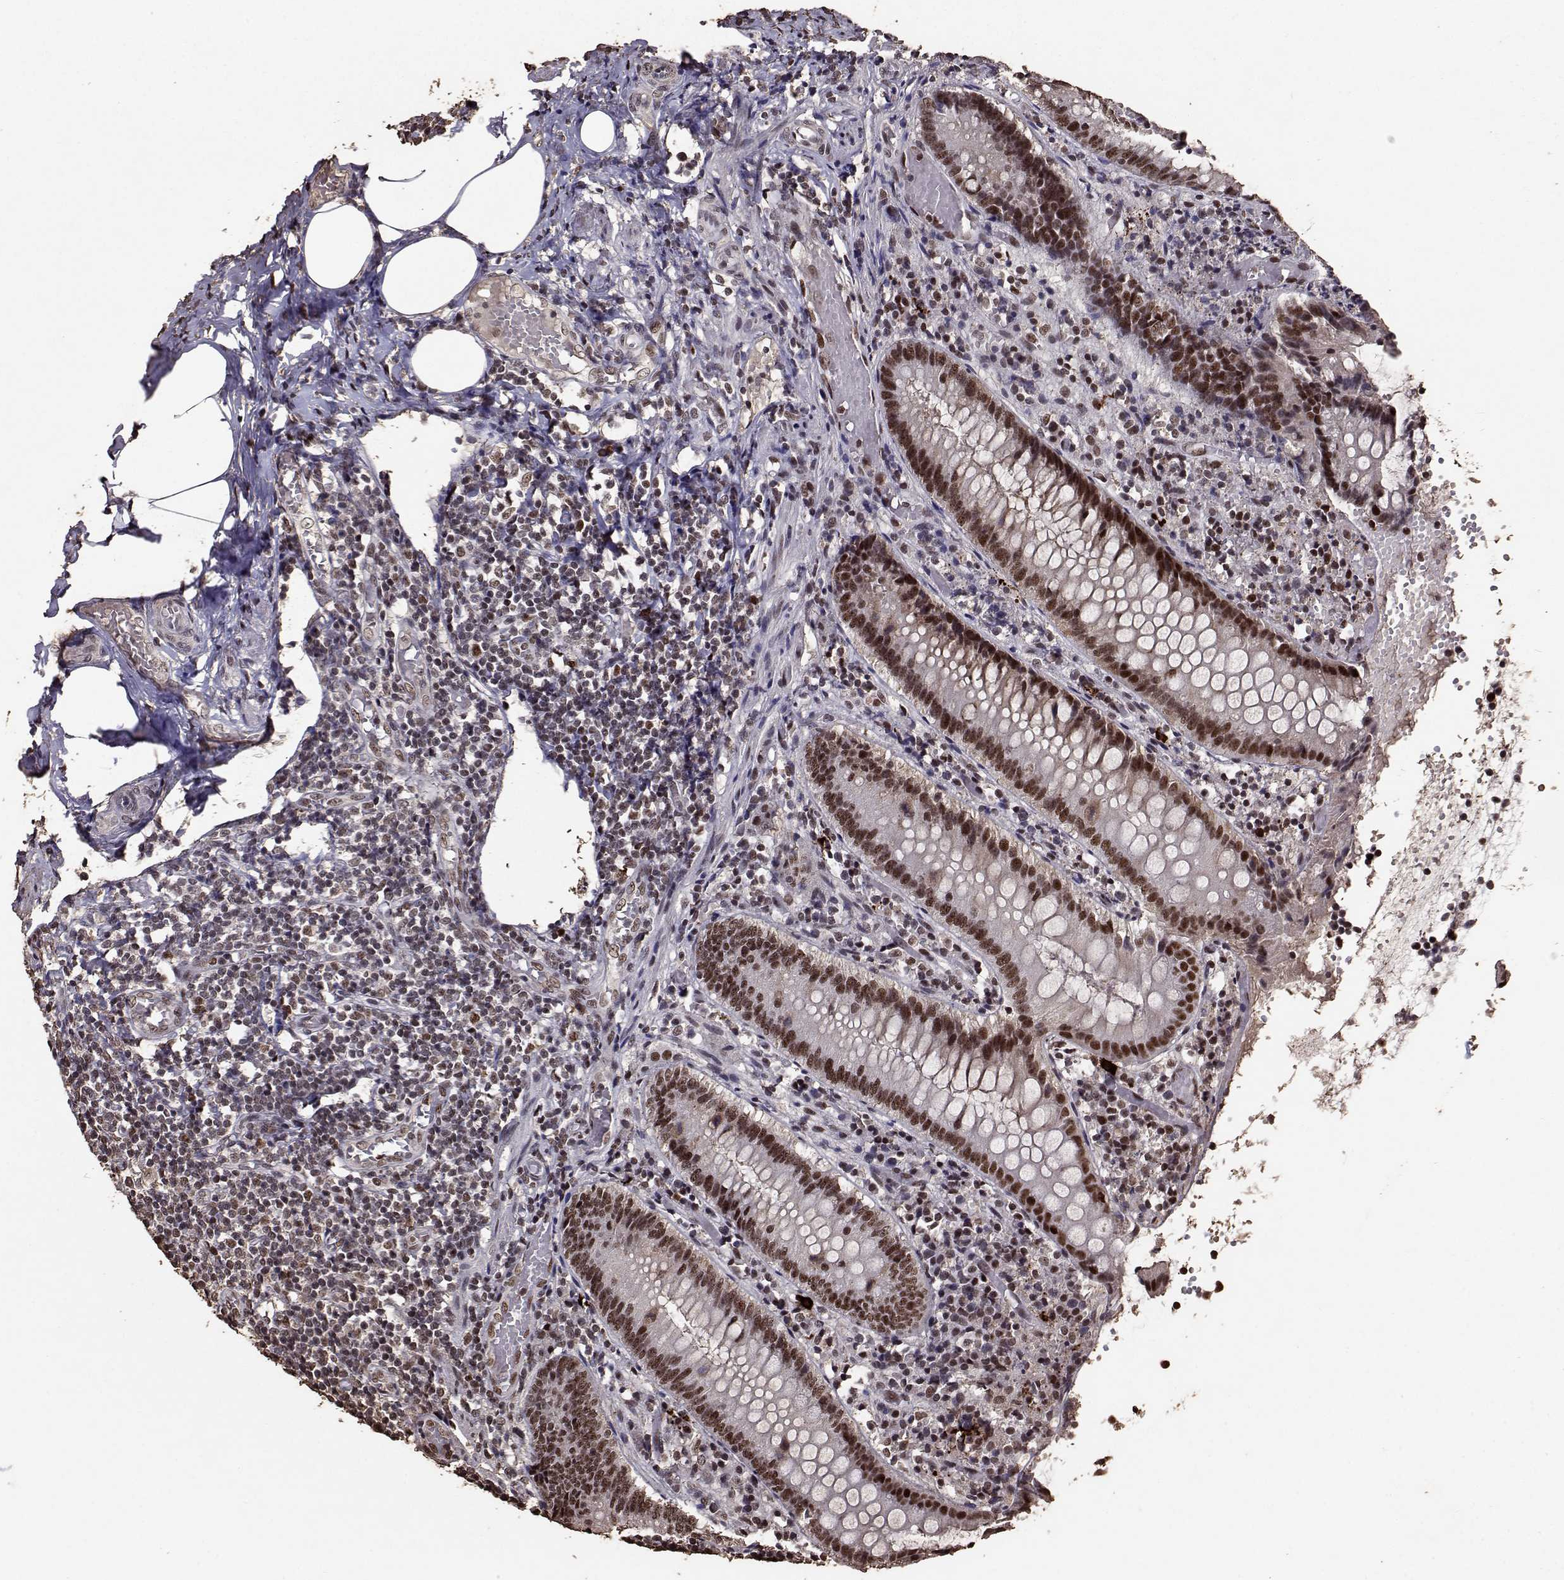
{"staining": {"intensity": "strong", "quantity": ">75%", "location": "nuclear"}, "tissue": "appendix", "cell_type": "Glandular cells", "image_type": "normal", "snomed": [{"axis": "morphology", "description": "Normal tissue, NOS"}, {"axis": "topography", "description": "Appendix"}], "caption": "Protein expression analysis of benign human appendix reveals strong nuclear positivity in about >75% of glandular cells. Using DAB (3,3'-diaminobenzidine) (brown) and hematoxylin (blue) stains, captured at high magnification using brightfield microscopy.", "gene": "TOE1", "patient": {"sex": "female", "age": 32}}